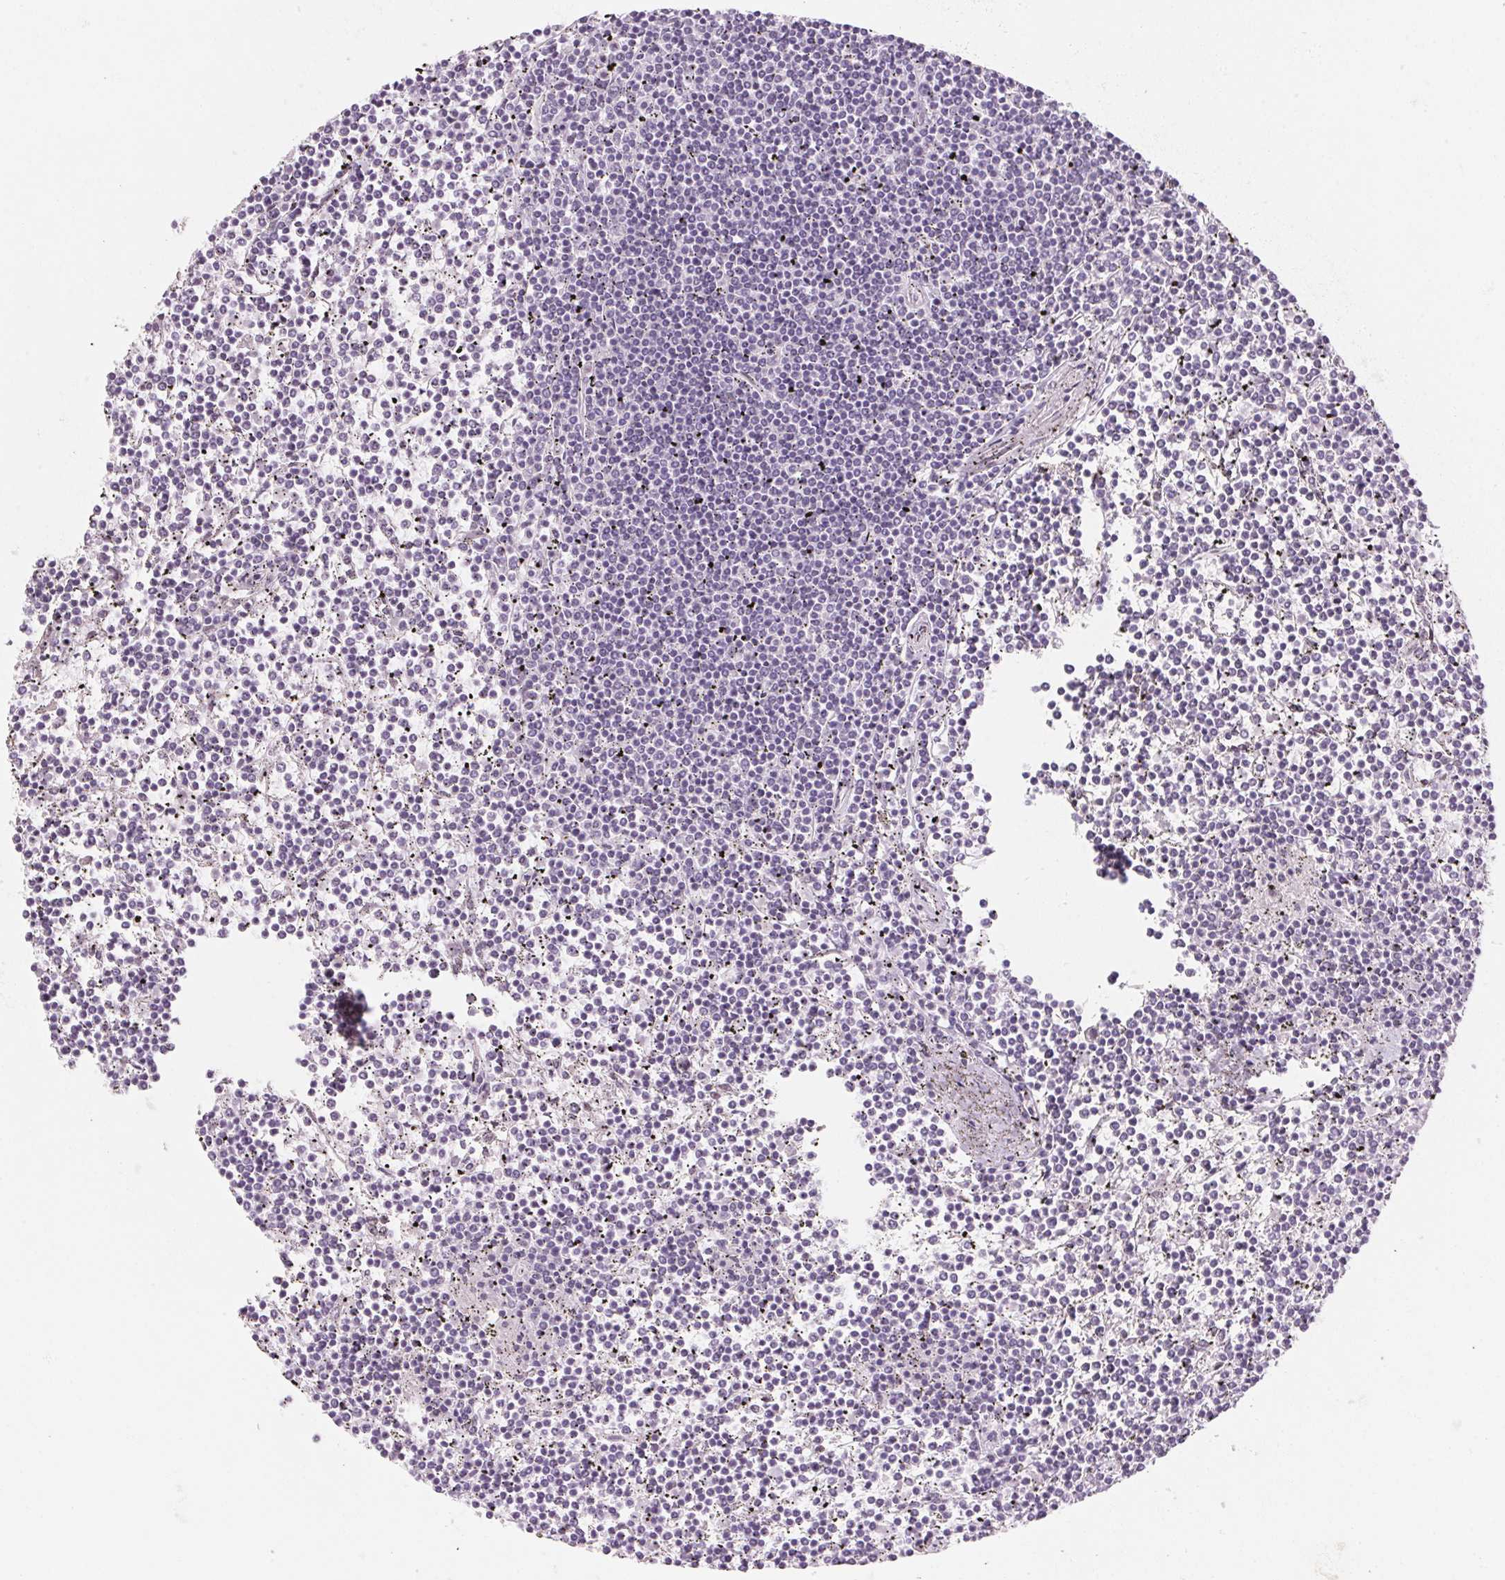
{"staining": {"intensity": "negative", "quantity": "none", "location": "none"}, "tissue": "lymphoma", "cell_type": "Tumor cells", "image_type": "cancer", "snomed": [{"axis": "morphology", "description": "Malignant lymphoma, non-Hodgkin's type, Low grade"}, {"axis": "topography", "description": "Spleen"}], "caption": "Protein analysis of malignant lymphoma, non-Hodgkin's type (low-grade) shows no significant positivity in tumor cells.", "gene": "KCNQ2", "patient": {"sex": "female", "age": 19}}